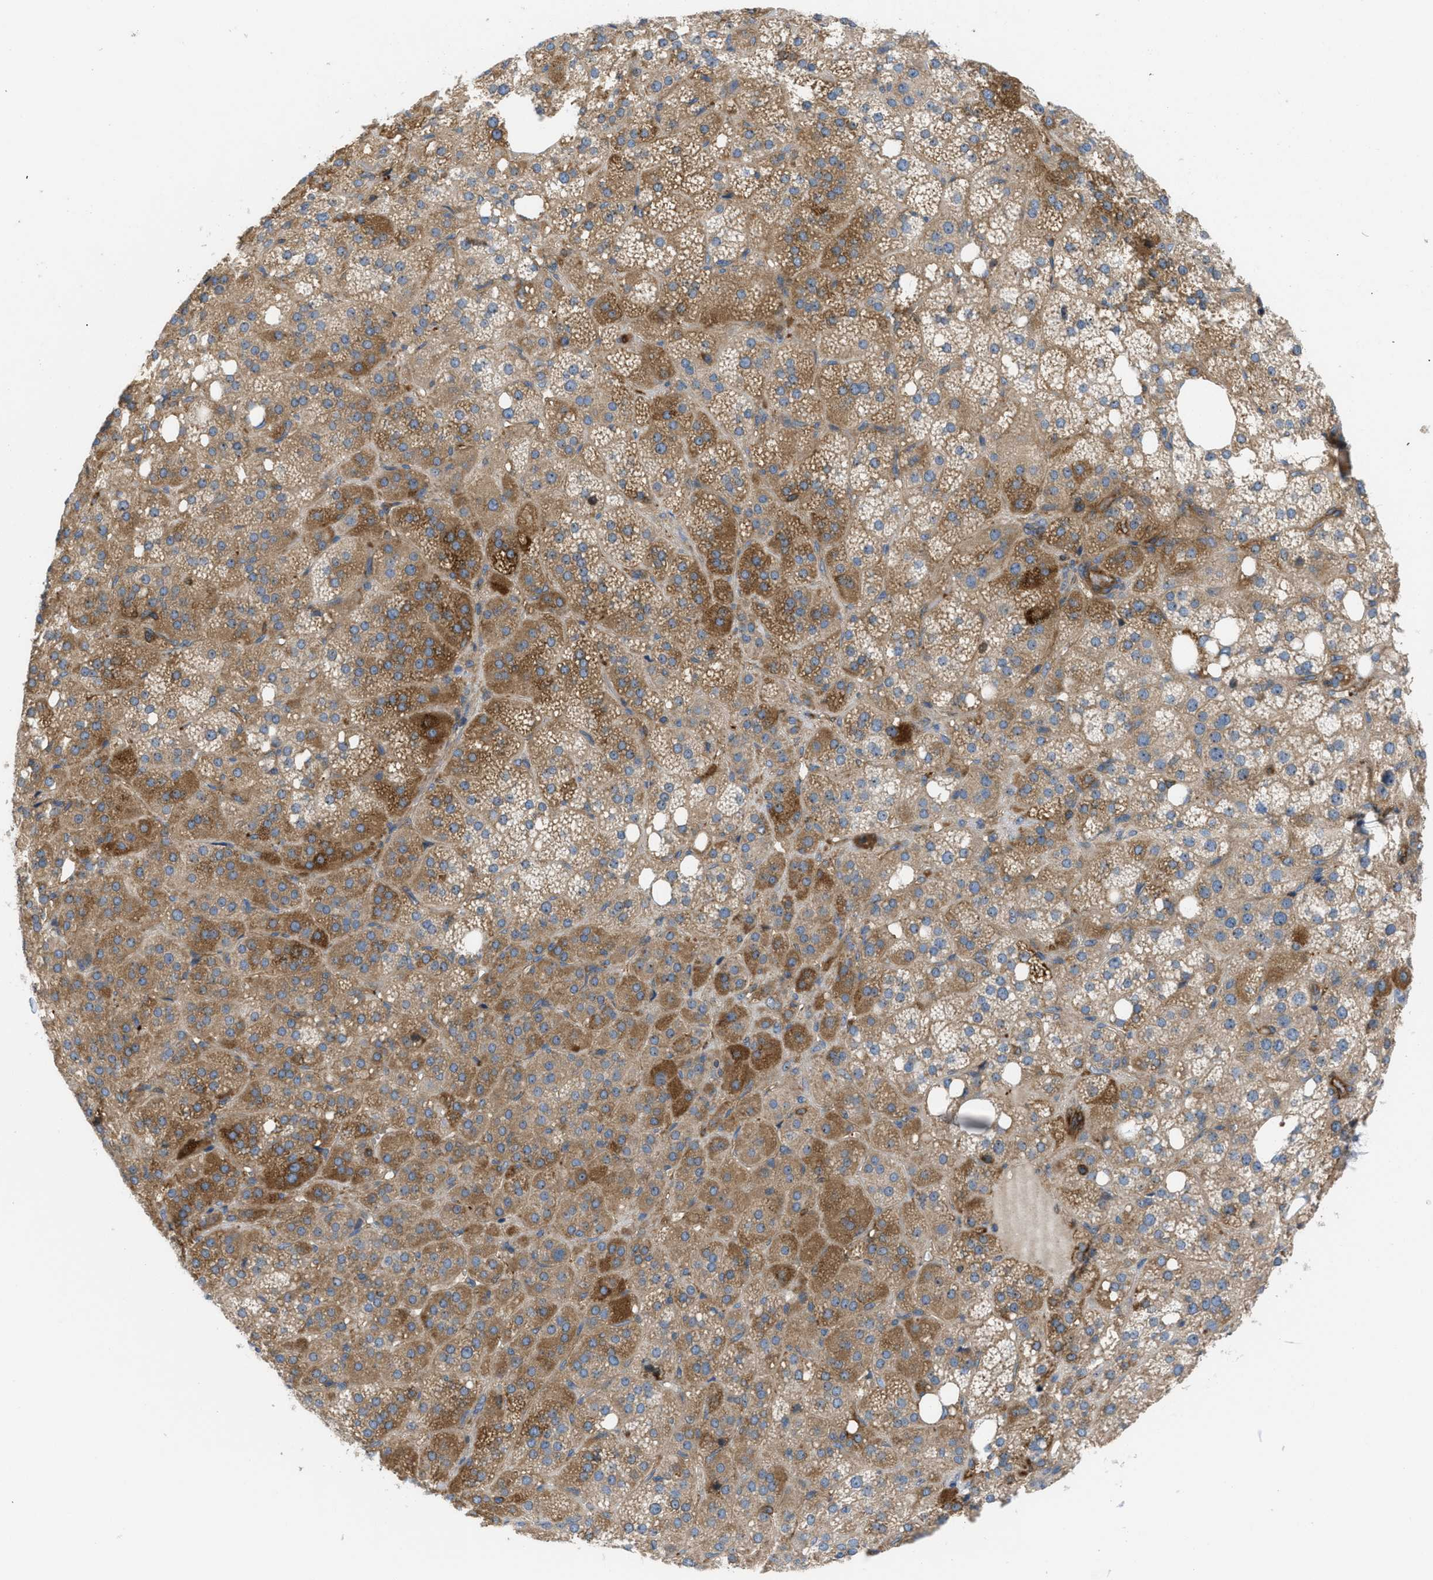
{"staining": {"intensity": "moderate", "quantity": ">75%", "location": "cytoplasmic/membranous"}, "tissue": "adrenal gland", "cell_type": "Glandular cells", "image_type": "normal", "snomed": [{"axis": "morphology", "description": "Normal tissue, NOS"}, {"axis": "topography", "description": "Adrenal gland"}], "caption": "Immunohistochemical staining of unremarkable adrenal gland exhibits moderate cytoplasmic/membranous protein staining in about >75% of glandular cells. (DAB = brown stain, brightfield microscopy at high magnification).", "gene": "ATP2A3", "patient": {"sex": "female", "age": 59}}